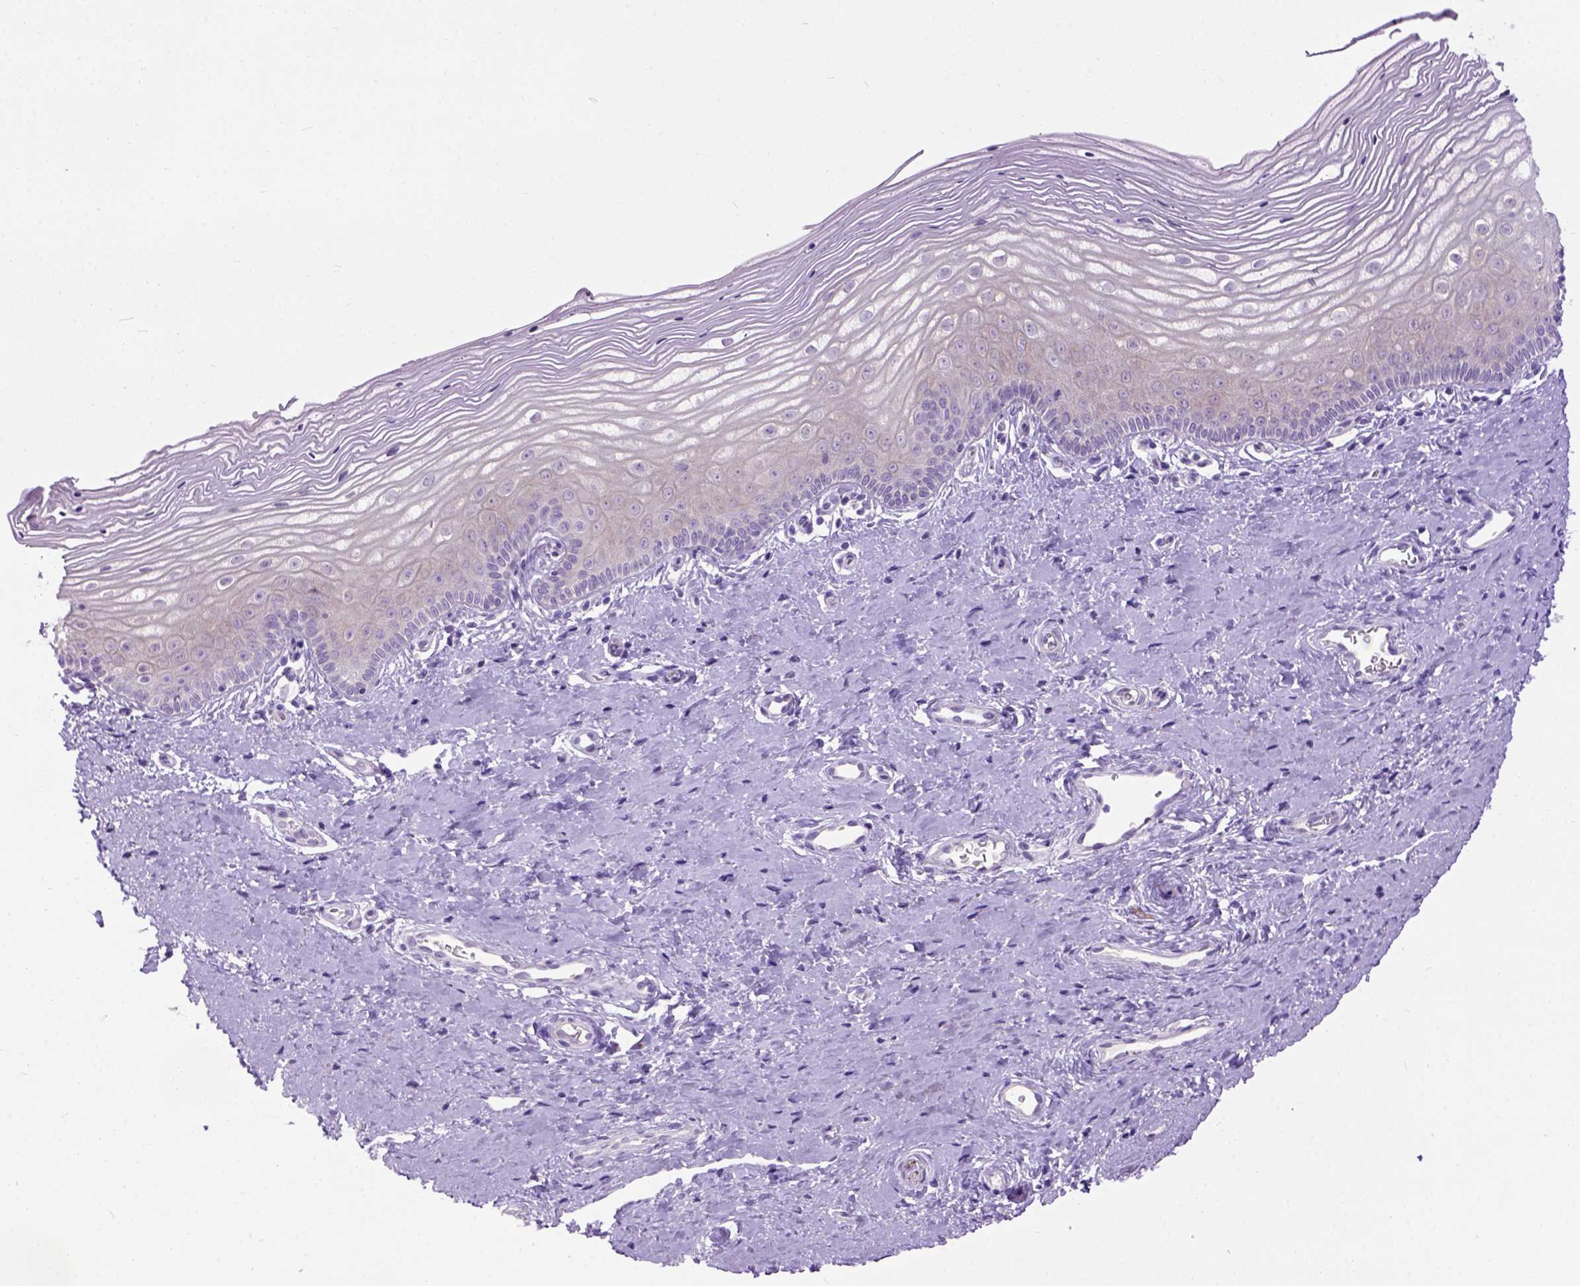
{"staining": {"intensity": "negative", "quantity": "none", "location": "none"}, "tissue": "vagina", "cell_type": "Squamous epithelial cells", "image_type": "normal", "snomed": [{"axis": "morphology", "description": "Normal tissue, NOS"}, {"axis": "topography", "description": "Vagina"}], "caption": "DAB (3,3'-diaminobenzidine) immunohistochemical staining of benign vagina demonstrates no significant expression in squamous epithelial cells. The staining was performed using DAB (3,3'-diaminobenzidine) to visualize the protein expression in brown, while the nuclei were stained in blue with hematoxylin (Magnification: 20x).", "gene": "MAPT", "patient": {"sex": "female", "age": 39}}